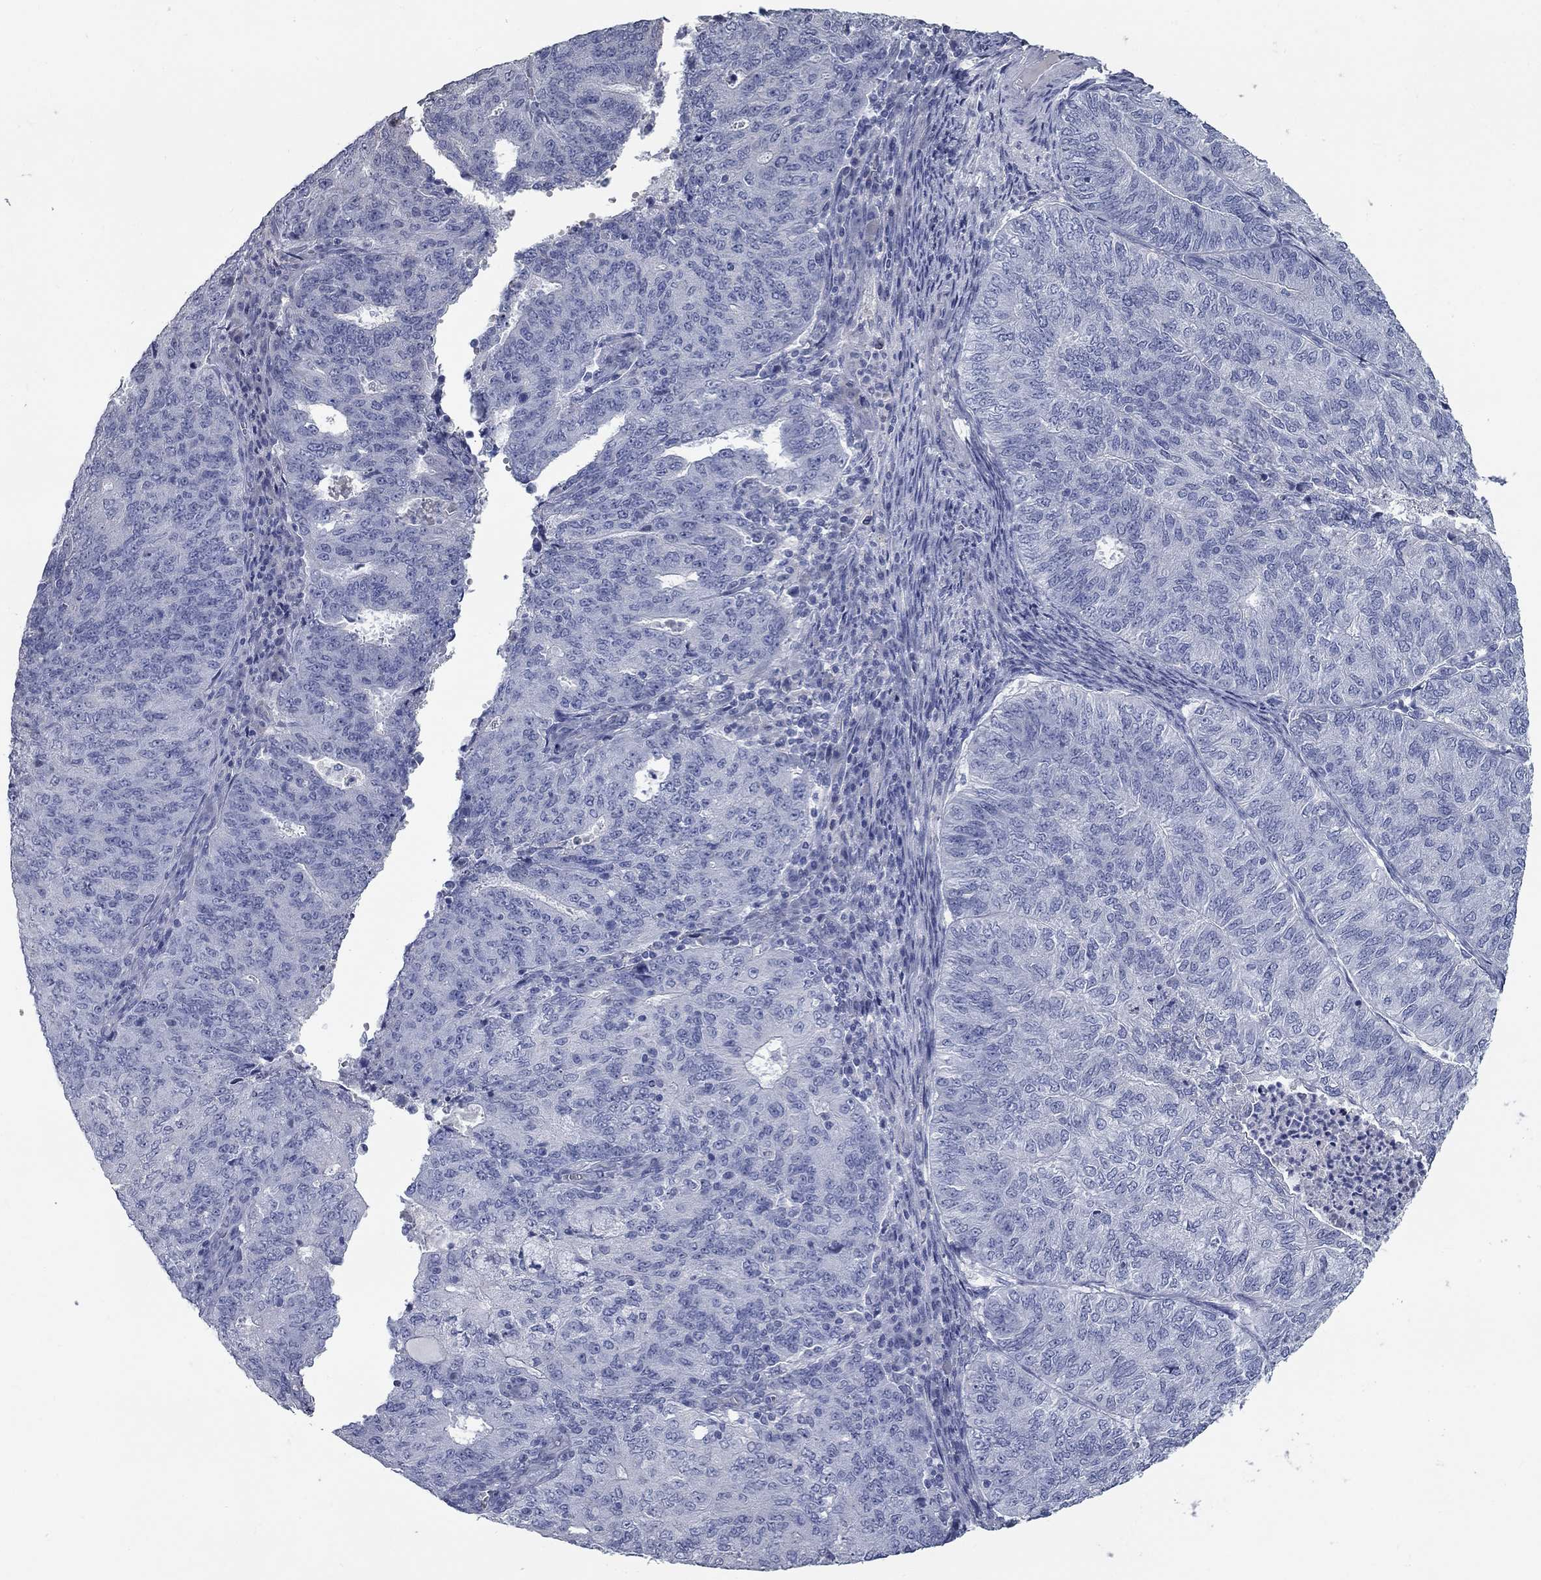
{"staining": {"intensity": "negative", "quantity": "none", "location": "none"}, "tissue": "endometrial cancer", "cell_type": "Tumor cells", "image_type": "cancer", "snomed": [{"axis": "morphology", "description": "Adenocarcinoma, NOS"}, {"axis": "topography", "description": "Endometrium"}], "caption": "There is no significant expression in tumor cells of adenocarcinoma (endometrial).", "gene": "SYT12", "patient": {"sex": "female", "age": 82}}